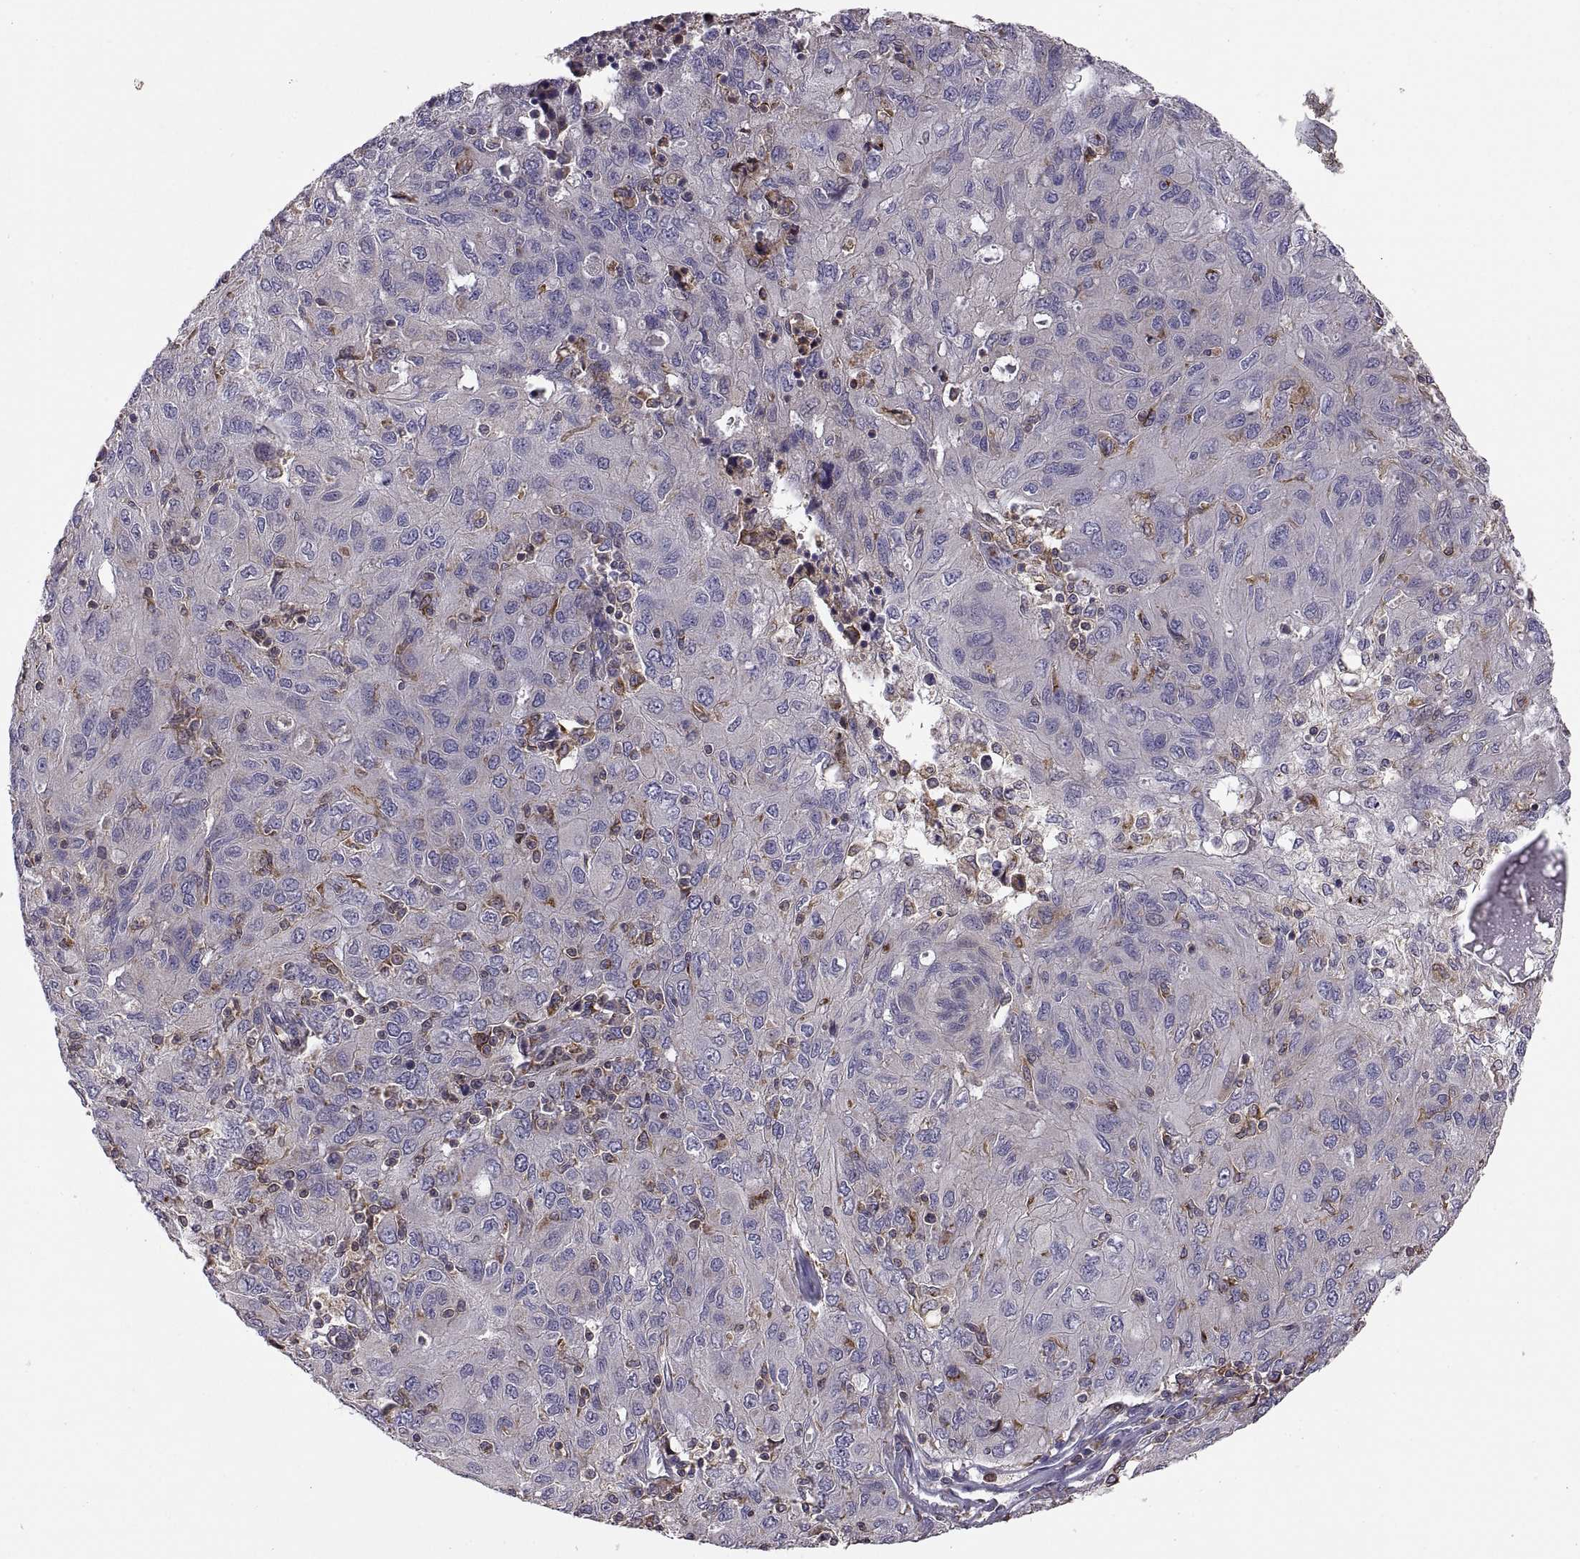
{"staining": {"intensity": "negative", "quantity": "none", "location": "none"}, "tissue": "ovarian cancer", "cell_type": "Tumor cells", "image_type": "cancer", "snomed": [{"axis": "morphology", "description": "Carcinoma, endometroid"}, {"axis": "topography", "description": "Ovary"}], "caption": "IHC of human ovarian cancer (endometroid carcinoma) displays no expression in tumor cells.", "gene": "ACAP1", "patient": {"sex": "female", "age": 50}}